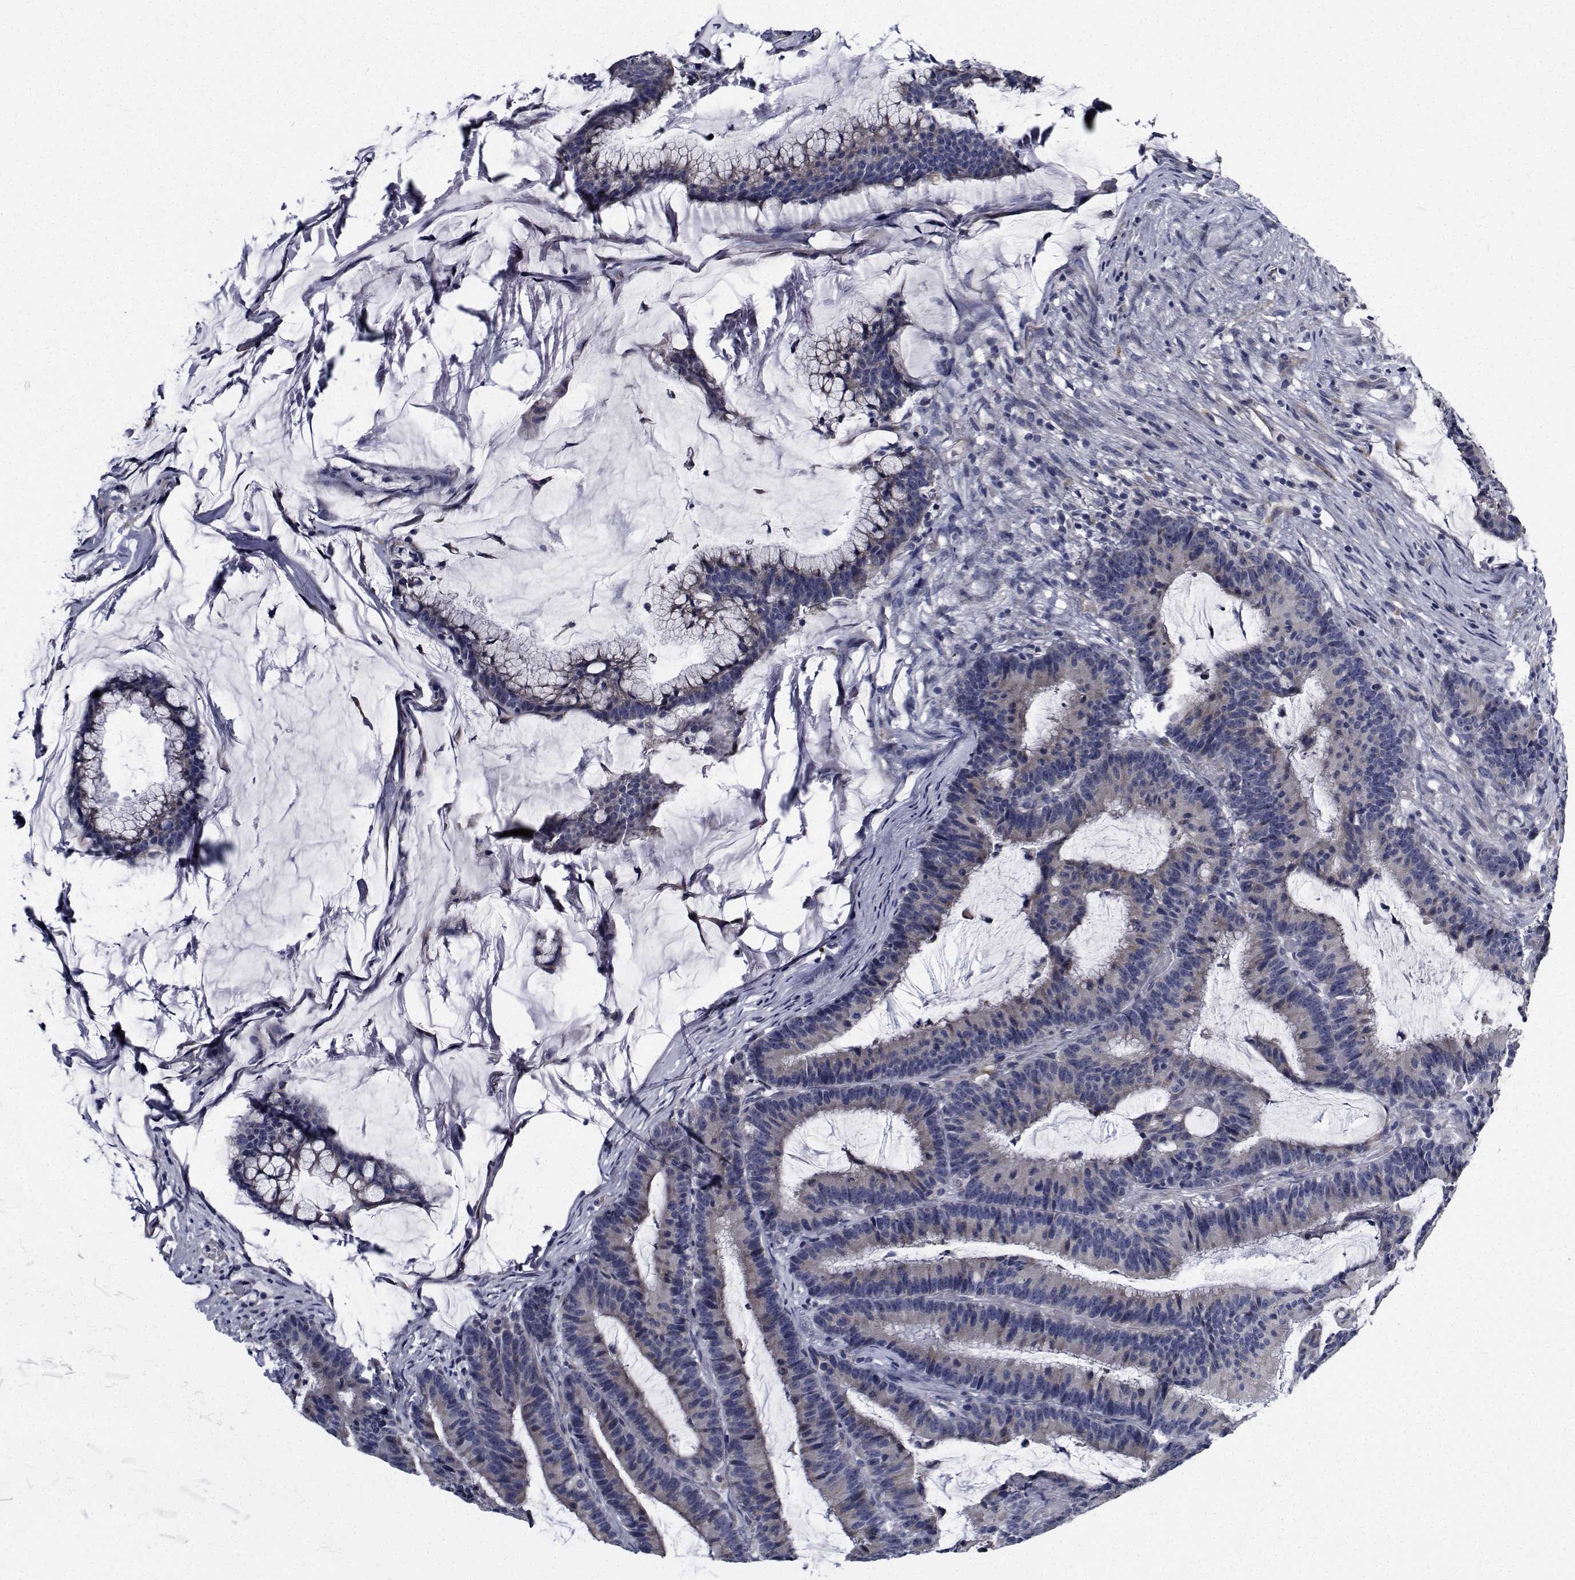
{"staining": {"intensity": "negative", "quantity": "none", "location": "none"}, "tissue": "colorectal cancer", "cell_type": "Tumor cells", "image_type": "cancer", "snomed": [{"axis": "morphology", "description": "Adenocarcinoma, NOS"}, {"axis": "topography", "description": "Colon"}], "caption": "Immunohistochemistry micrograph of human adenocarcinoma (colorectal) stained for a protein (brown), which shows no expression in tumor cells.", "gene": "TTBK1", "patient": {"sex": "female", "age": 78}}